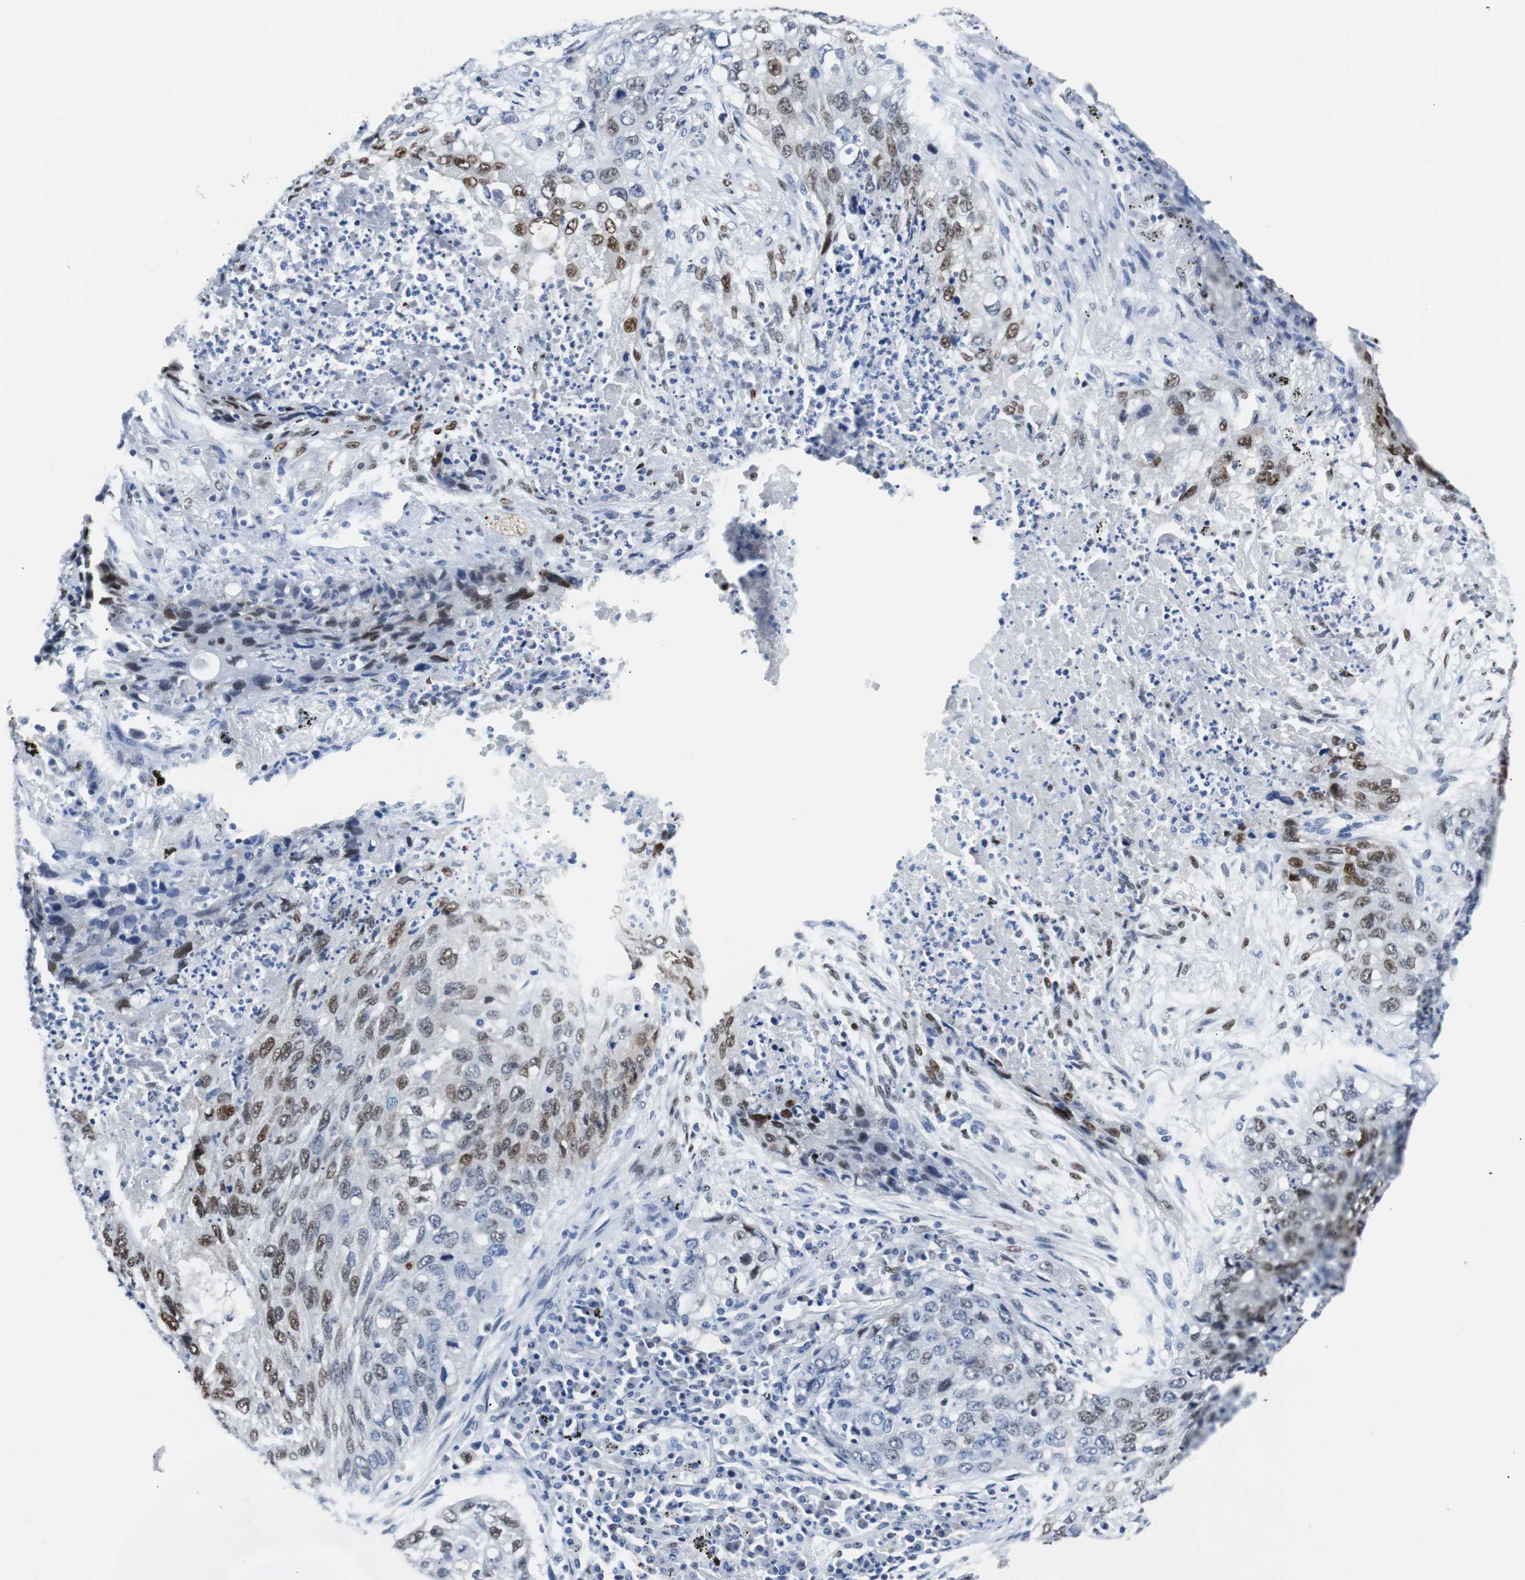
{"staining": {"intensity": "moderate", "quantity": "25%-75%", "location": "nuclear"}, "tissue": "lung cancer", "cell_type": "Tumor cells", "image_type": "cancer", "snomed": [{"axis": "morphology", "description": "Squamous cell carcinoma, NOS"}, {"axis": "topography", "description": "Lung"}], "caption": "This micrograph demonstrates squamous cell carcinoma (lung) stained with immunohistochemistry to label a protein in brown. The nuclear of tumor cells show moderate positivity for the protein. Nuclei are counter-stained blue.", "gene": "JUN", "patient": {"sex": "female", "age": 63}}